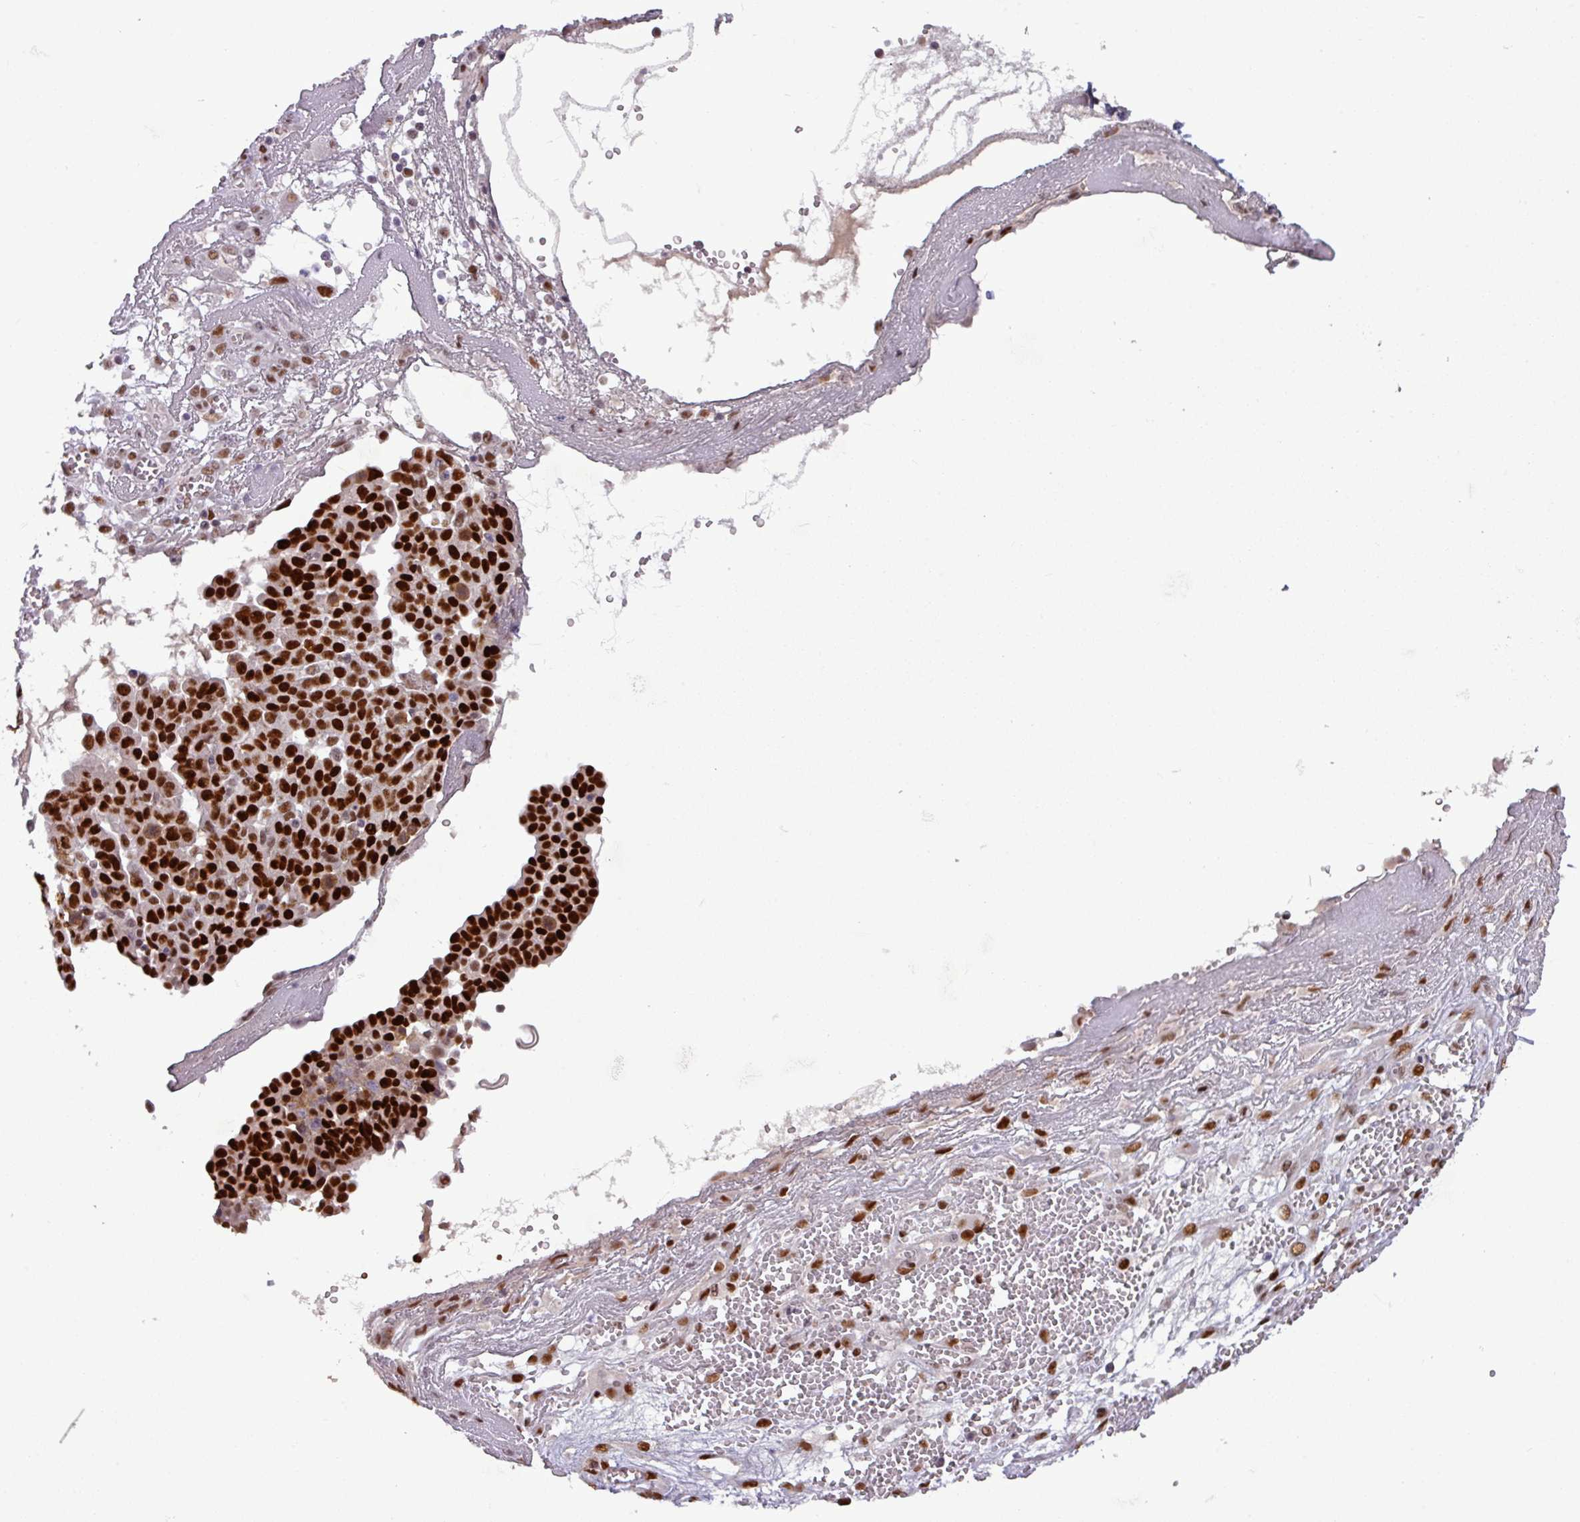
{"staining": {"intensity": "strong", "quantity": ">75%", "location": "nuclear"}, "tissue": "ovarian cancer", "cell_type": "Tumor cells", "image_type": "cancer", "snomed": [{"axis": "morphology", "description": "Cystadenocarcinoma, serous, NOS"}, {"axis": "topography", "description": "Soft tissue"}, {"axis": "topography", "description": "Ovary"}], "caption": "A high-resolution micrograph shows immunohistochemistry (IHC) staining of ovarian serous cystadenocarcinoma, which reveals strong nuclear positivity in about >75% of tumor cells. (brown staining indicates protein expression, while blue staining denotes nuclei).", "gene": "IRF2BPL", "patient": {"sex": "female", "age": 57}}